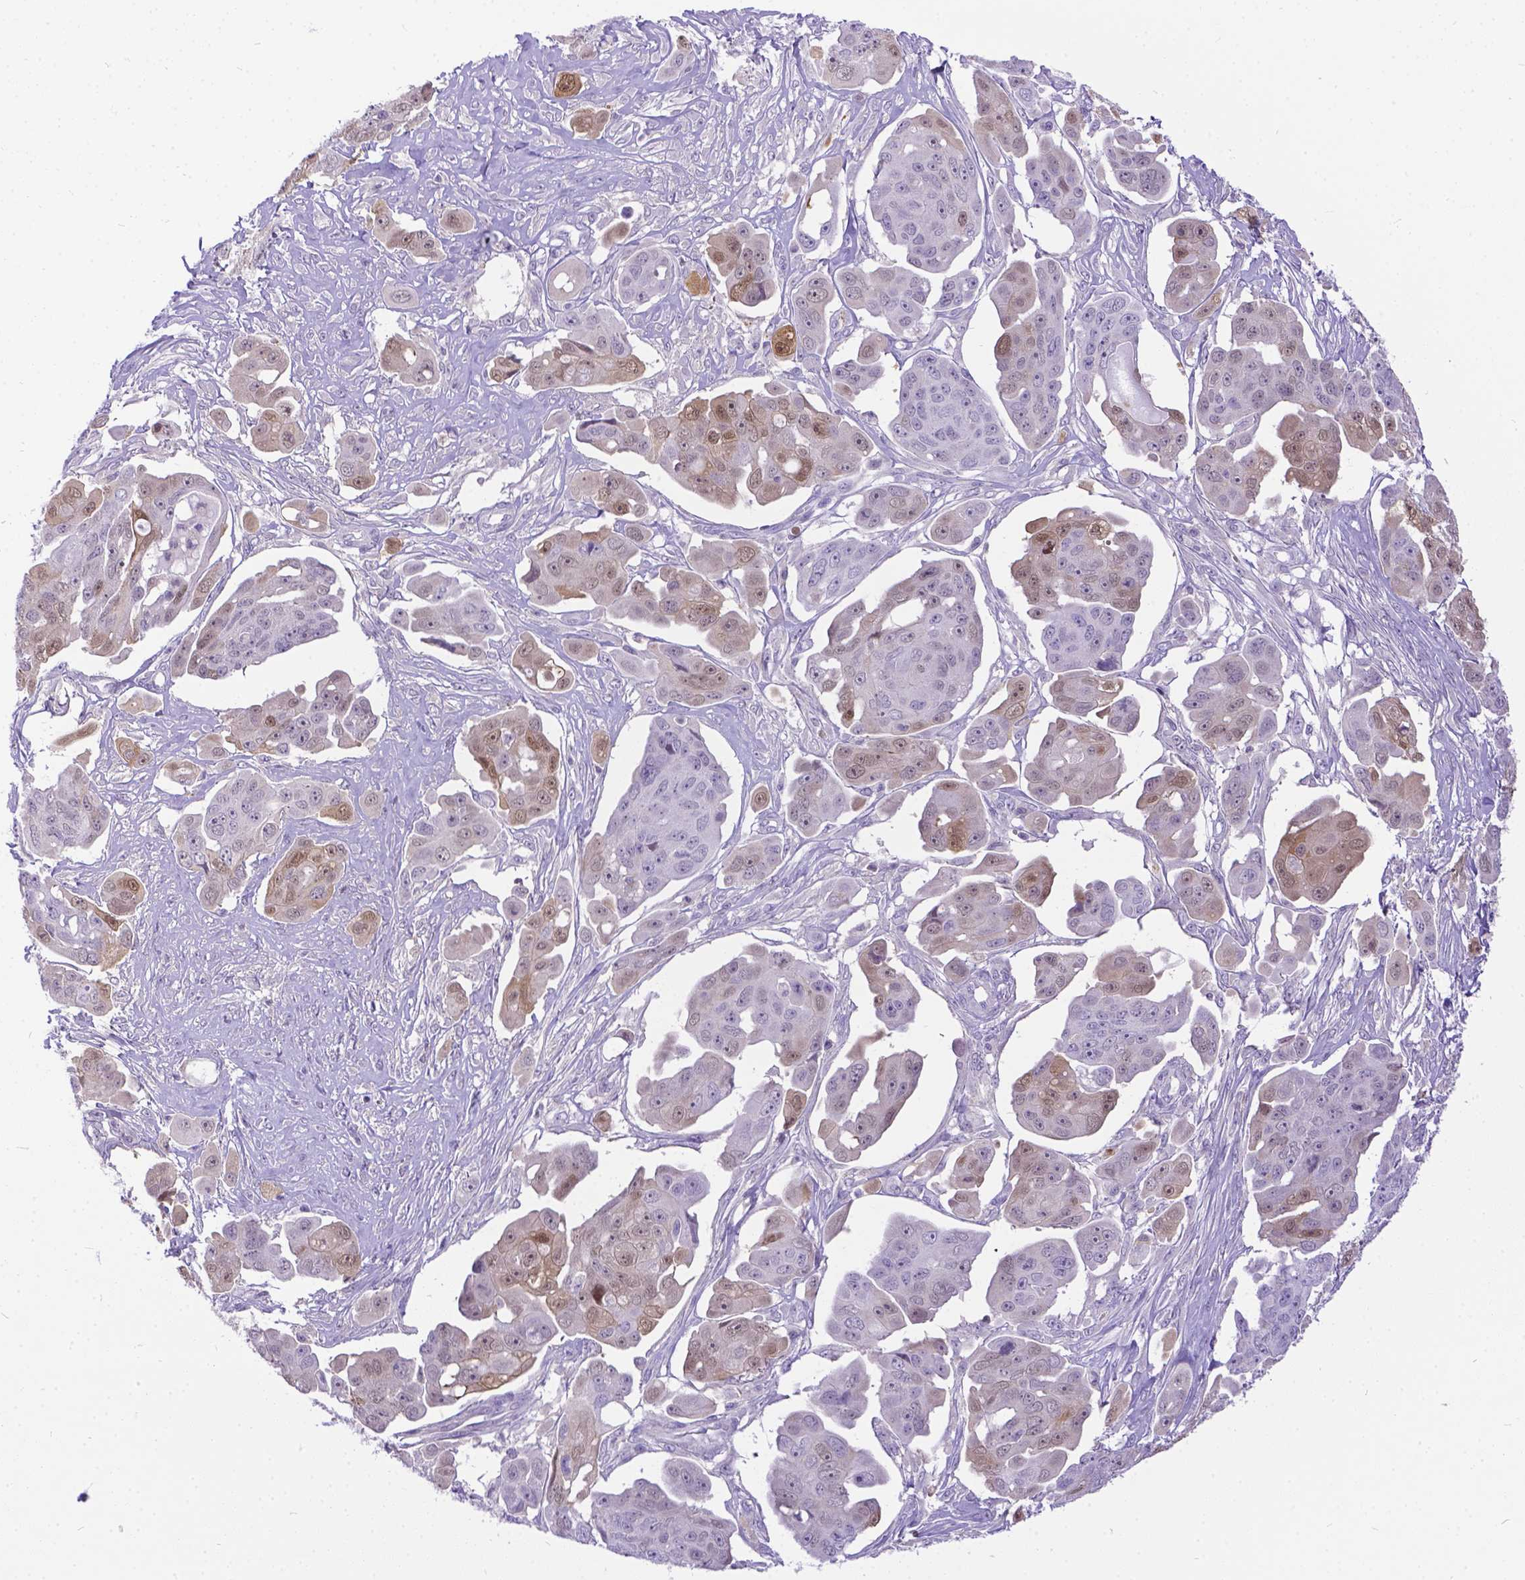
{"staining": {"intensity": "weak", "quantity": "25%-75%", "location": "cytoplasmic/membranous,nuclear"}, "tissue": "ovarian cancer", "cell_type": "Tumor cells", "image_type": "cancer", "snomed": [{"axis": "morphology", "description": "Carcinoma, endometroid"}, {"axis": "topography", "description": "Ovary"}], "caption": "Immunohistochemistry (IHC) of endometroid carcinoma (ovarian) displays low levels of weak cytoplasmic/membranous and nuclear expression in about 25%-75% of tumor cells.", "gene": "TMEM169", "patient": {"sex": "female", "age": 70}}